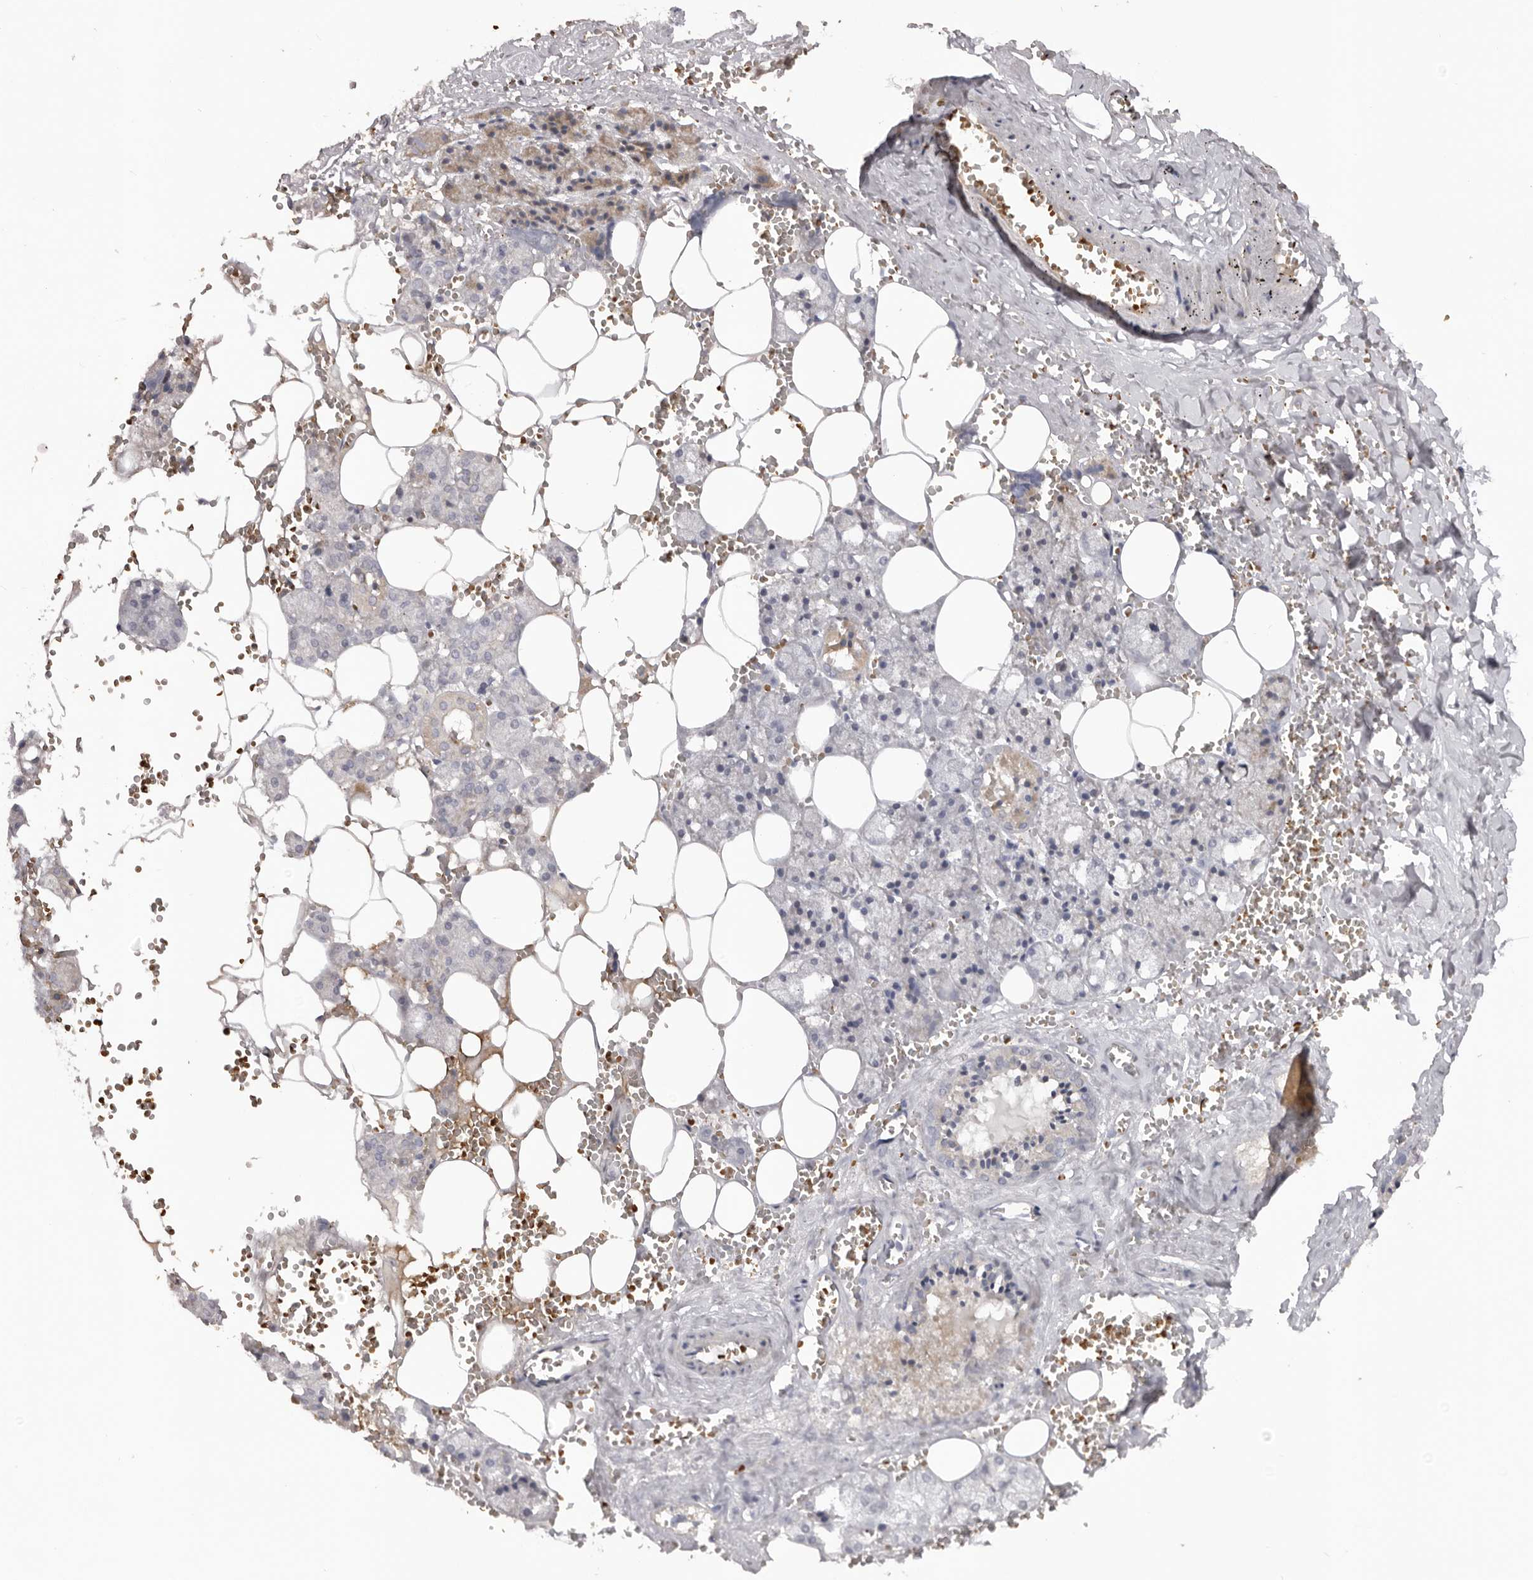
{"staining": {"intensity": "negative", "quantity": "none", "location": "none"}, "tissue": "salivary gland", "cell_type": "Glandular cells", "image_type": "normal", "snomed": [{"axis": "morphology", "description": "Normal tissue, NOS"}, {"axis": "topography", "description": "Salivary gland"}], "caption": "Immunohistochemical staining of benign salivary gland shows no significant expression in glandular cells.", "gene": "TNR", "patient": {"sex": "male", "age": 62}}